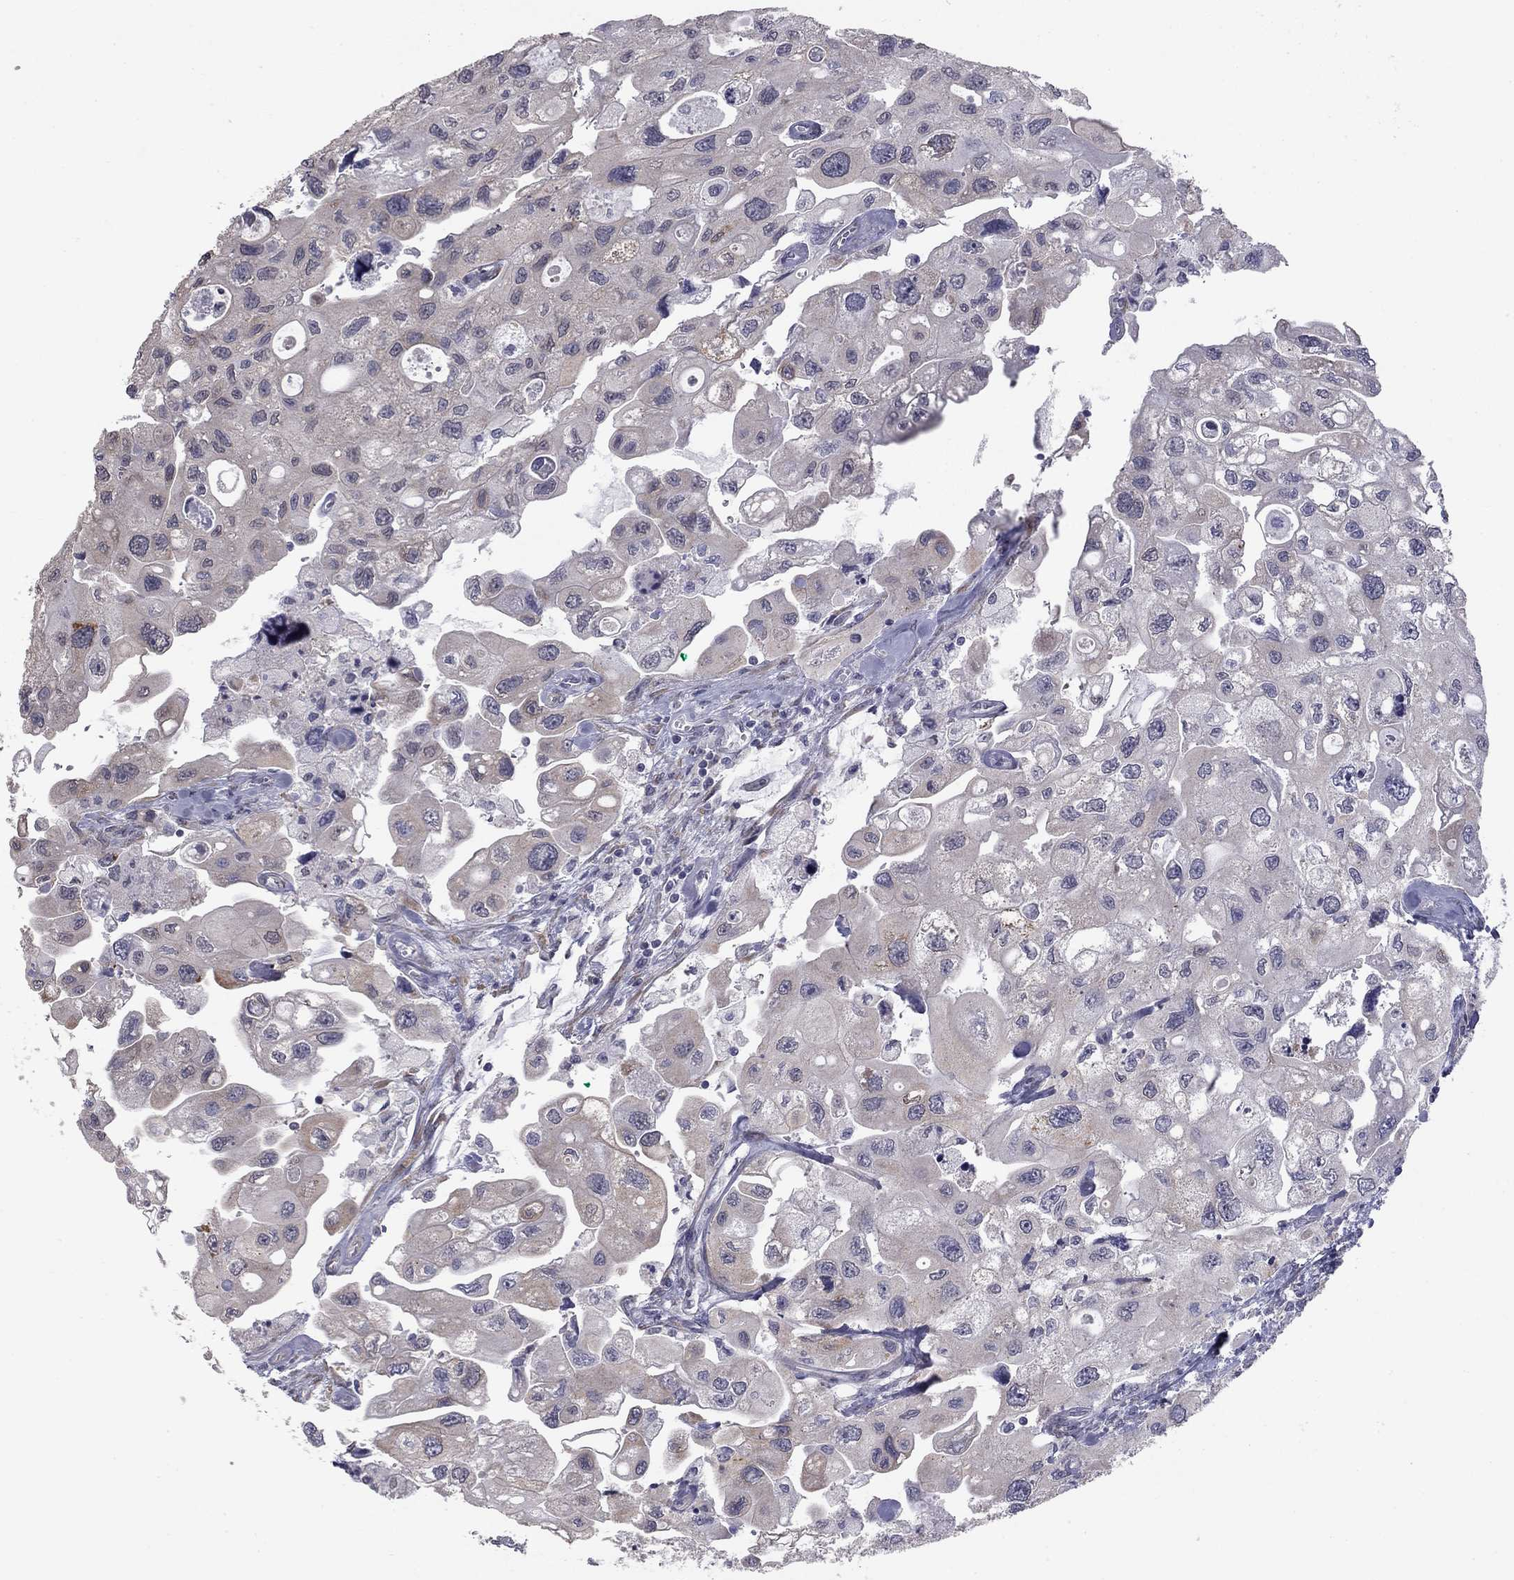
{"staining": {"intensity": "weak", "quantity": "<25%", "location": "cytoplasmic/membranous"}, "tissue": "urothelial cancer", "cell_type": "Tumor cells", "image_type": "cancer", "snomed": [{"axis": "morphology", "description": "Urothelial carcinoma, High grade"}, {"axis": "topography", "description": "Urinary bladder"}], "caption": "This is an IHC photomicrograph of urothelial carcinoma (high-grade). There is no staining in tumor cells.", "gene": "PRRT2", "patient": {"sex": "male", "age": 59}}